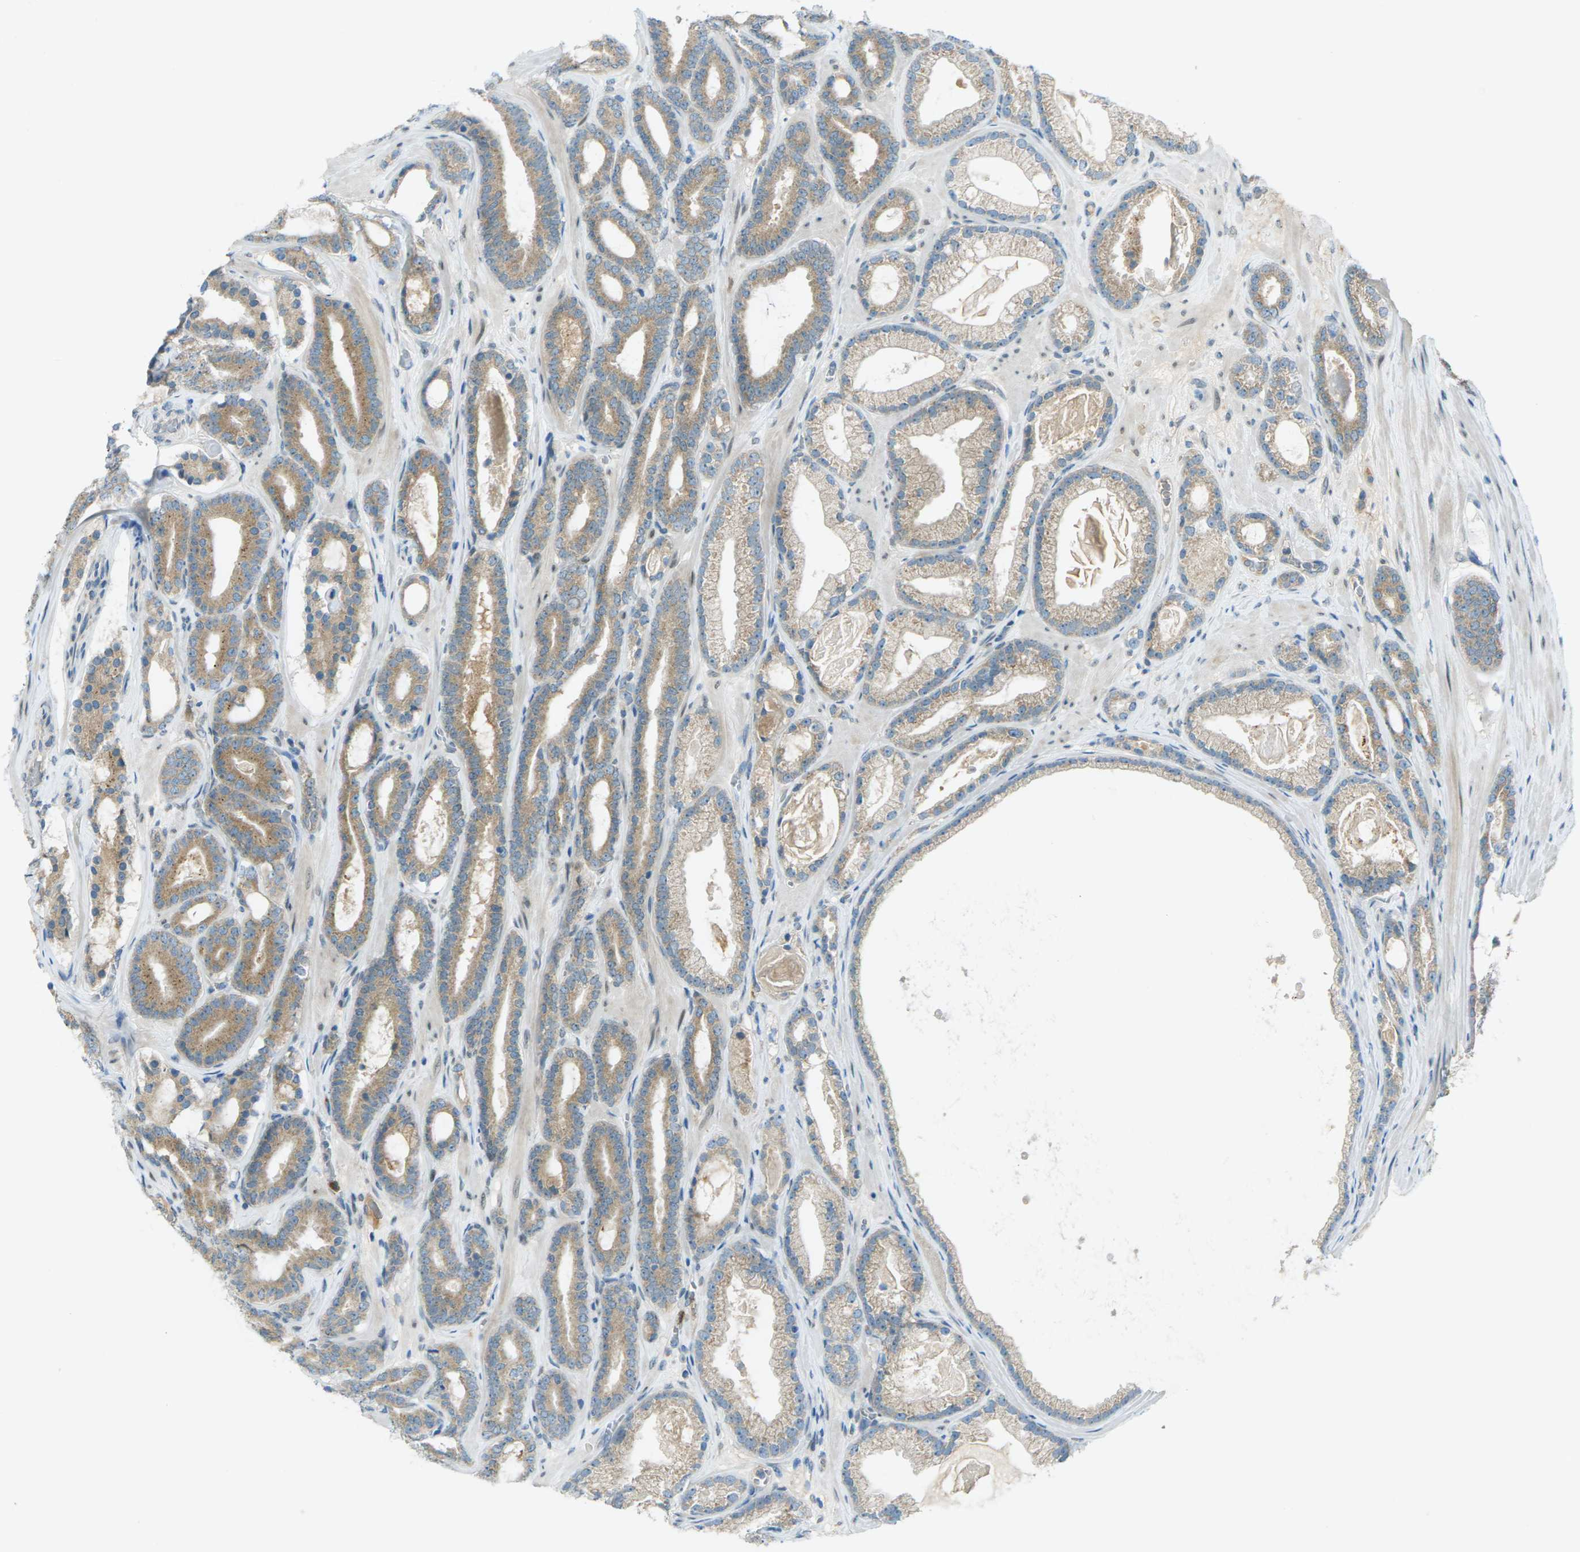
{"staining": {"intensity": "moderate", "quantity": ">75%", "location": "cytoplasmic/membranous"}, "tissue": "prostate cancer", "cell_type": "Tumor cells", "image_type": "cancer", "snomed": [{"axis": "morphology", "description": "Adenocarcinoma, High grade"}, {"axis": "topography", "description": "Prostate"}], "caption": "Human prostate cancer (high-grade adenocarcinoma) stained with a protein marker exhibits moderate staining in tumor cells.", "gene": "DYRK1A", "patient": {"sex": "male", "age": 60}}